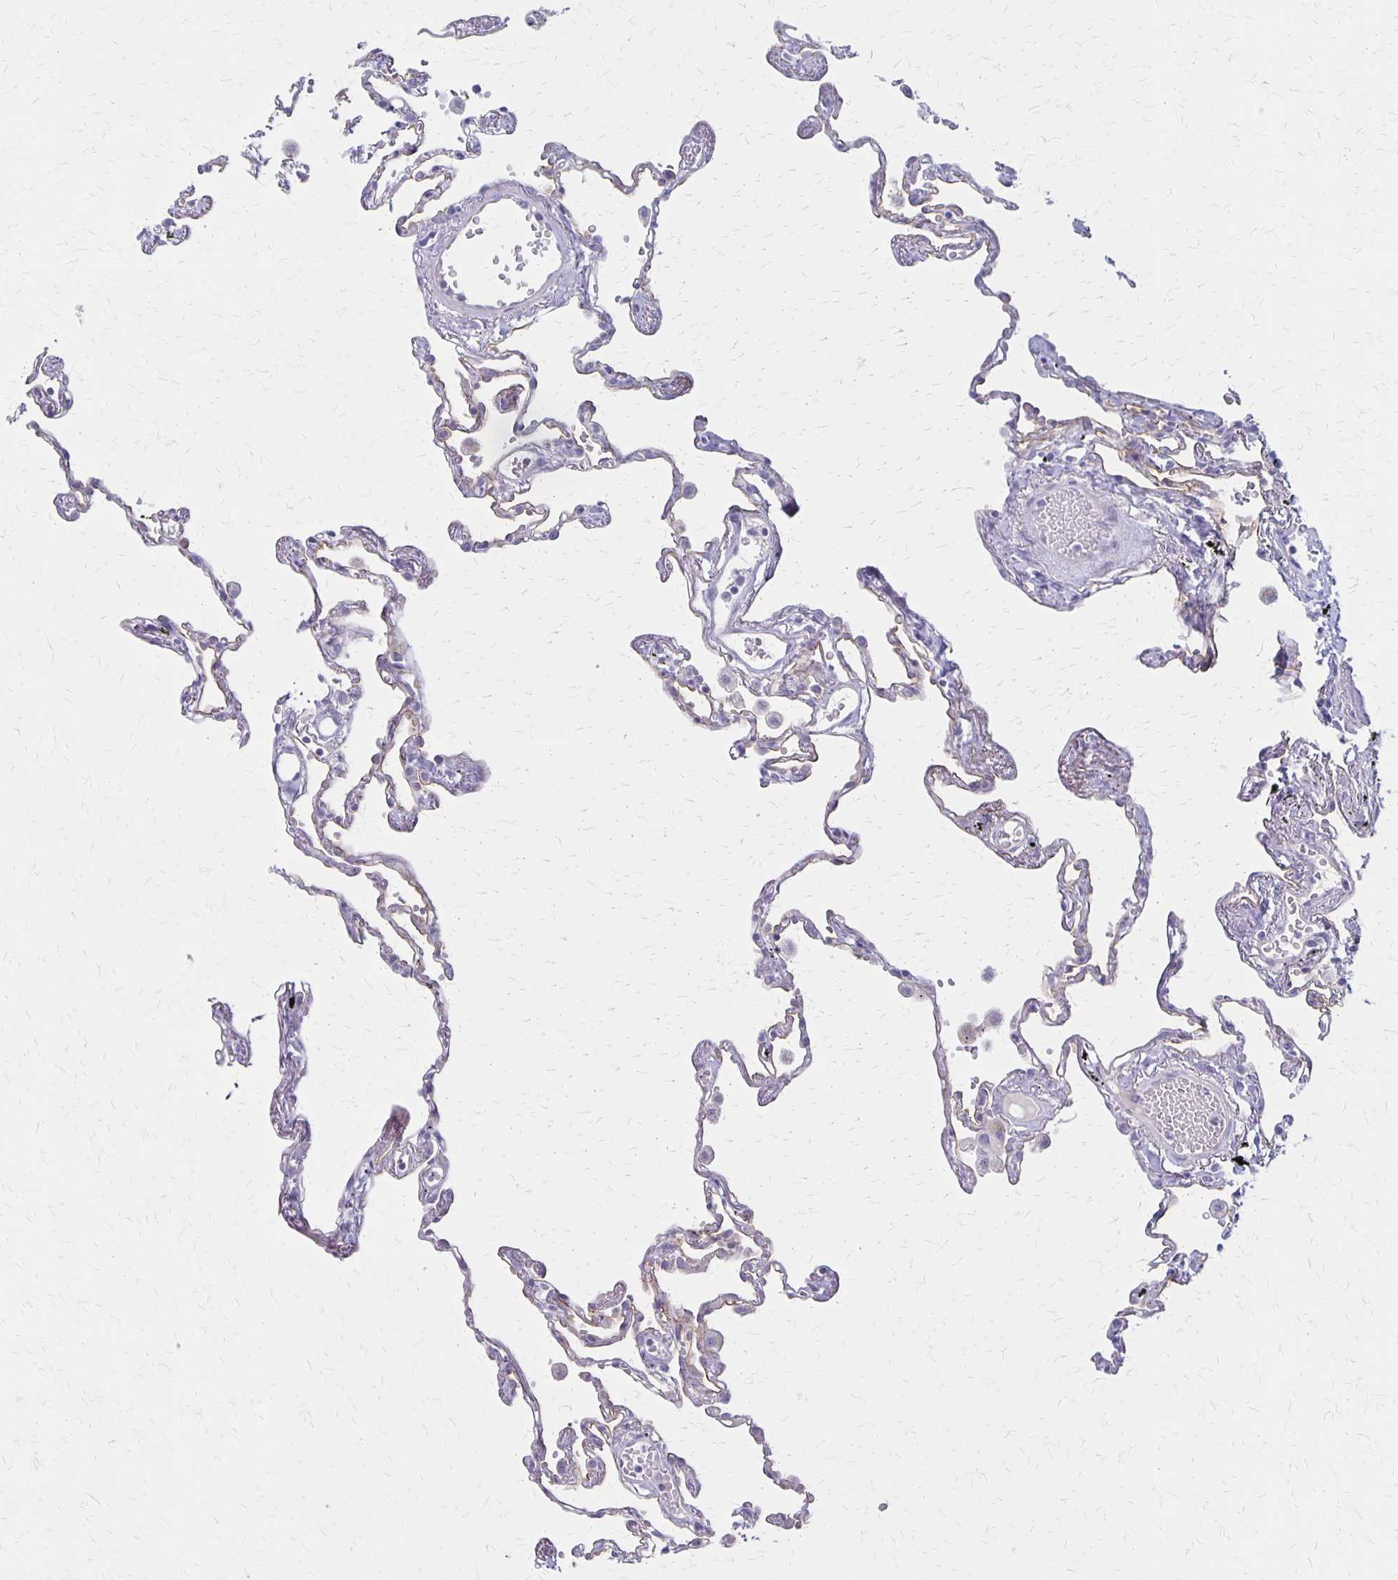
{"staining": {"intensity": "negative", "quantity": "none", "location": "none"}, "tissue": "lung", "cell_type": "Alveolar cells", "image_type": "normal", "snomed": [{"axis": "morphology", "description": "Normal tissue, NOS"}, {"axis": "topography", "description": "Lung"}], "caption": "IHC histopathology image of benign lung: human lung stained with DAB (3,3'-diaminobenzidine) demonstrates no significant protein expression in alveolar cells.", "gene": "HOMER1", "patient": {"sex": "female", "age": 67}}